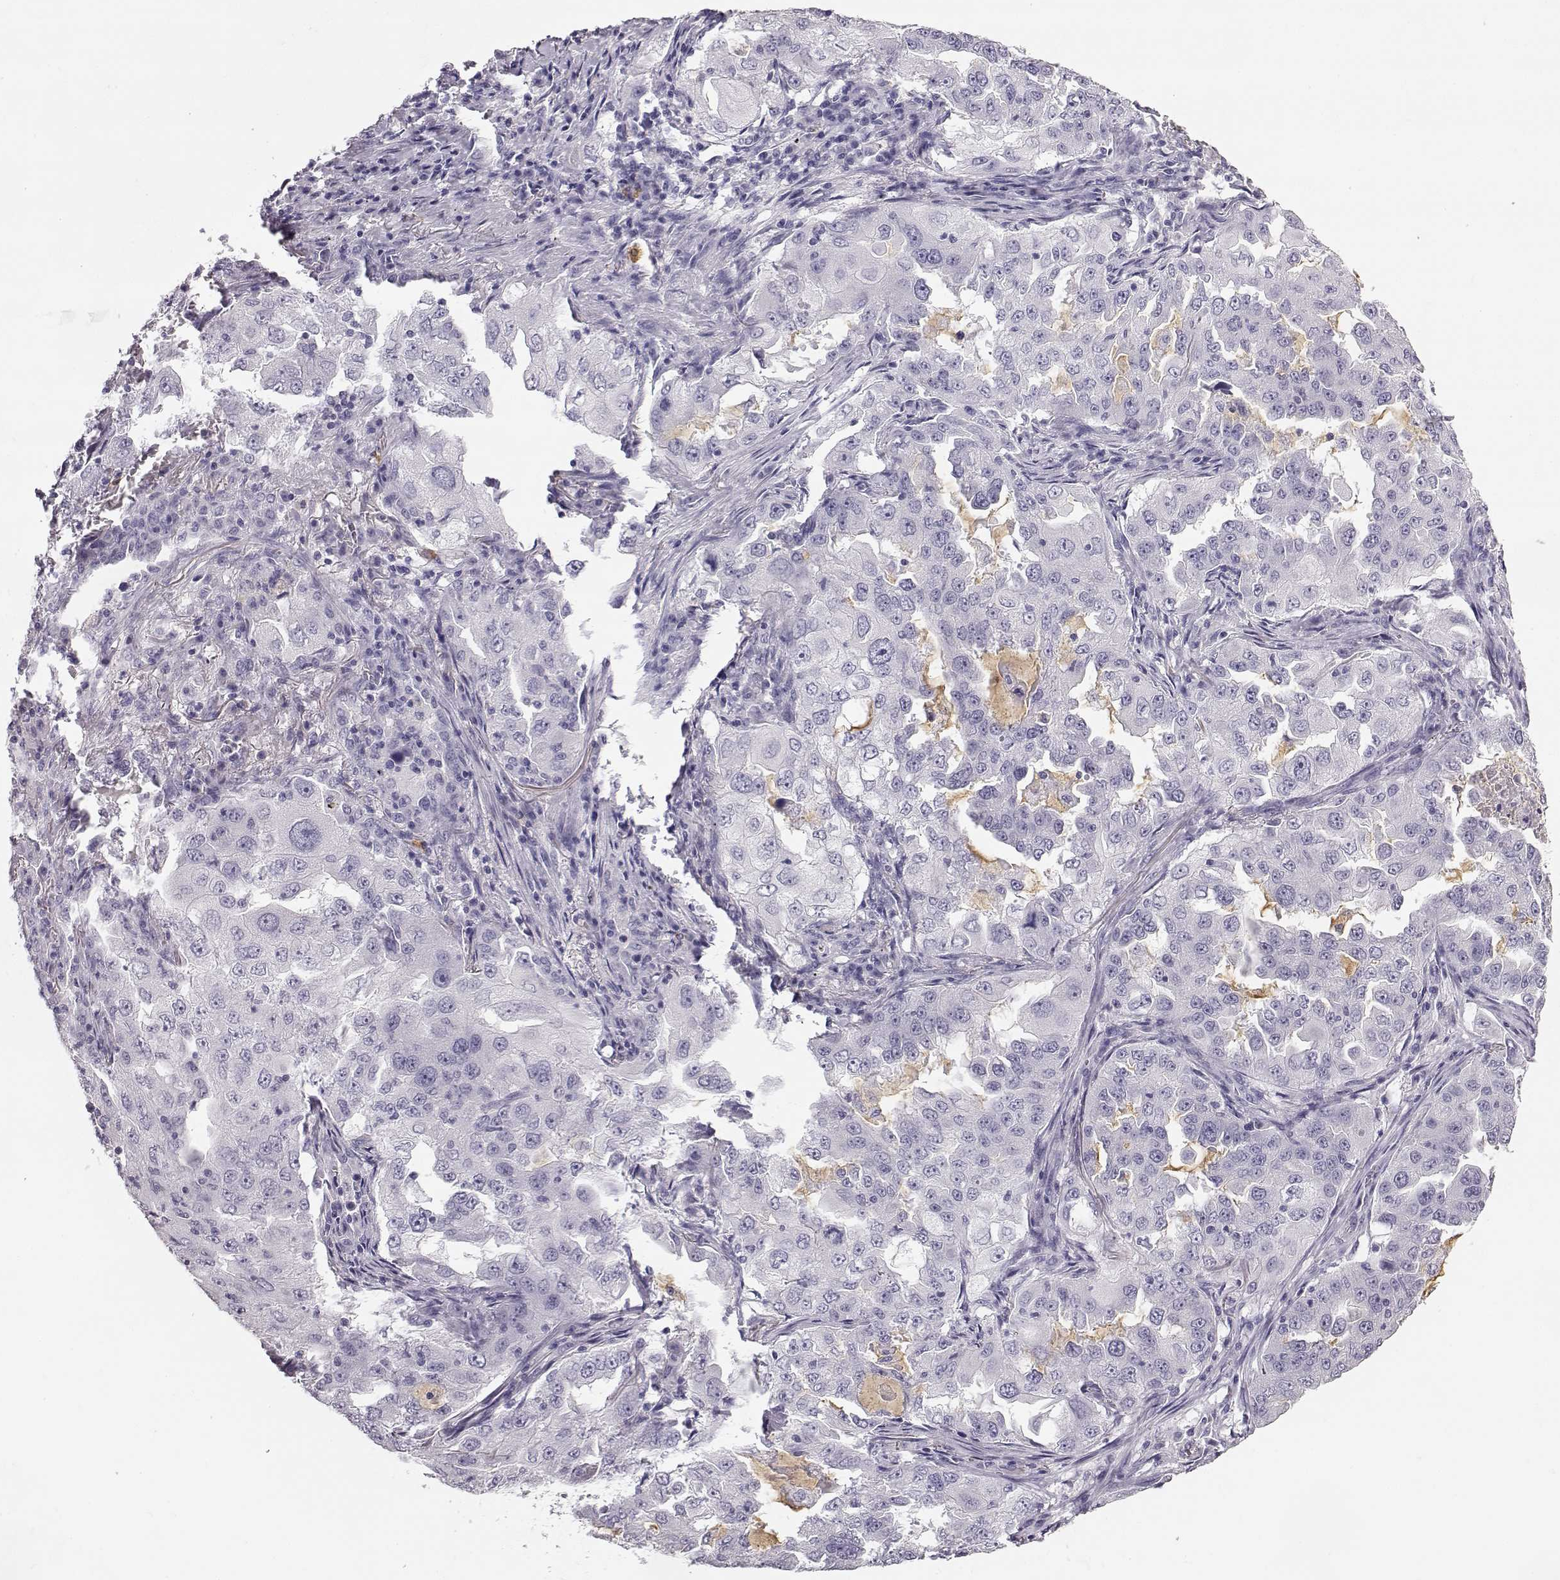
{"staining": {"intensity": "negative", "quantity": "none", "location": "none"}, "tissue": "lung cancer", "cell_type": "Tumor cells", "image_type": "cancer", "snomed": [{"axis": "morphology", "description": "Adenocarcinoma, NOS"}, {"axis": "topography", "description": "Lung"}], "caption": "Histopathology image shows no protein positivity in tumor cells of lung cancer (adenocarcinoma) tissue.", "gene": "NPTXR", "patient": {"sex": "female", "age": 61}}